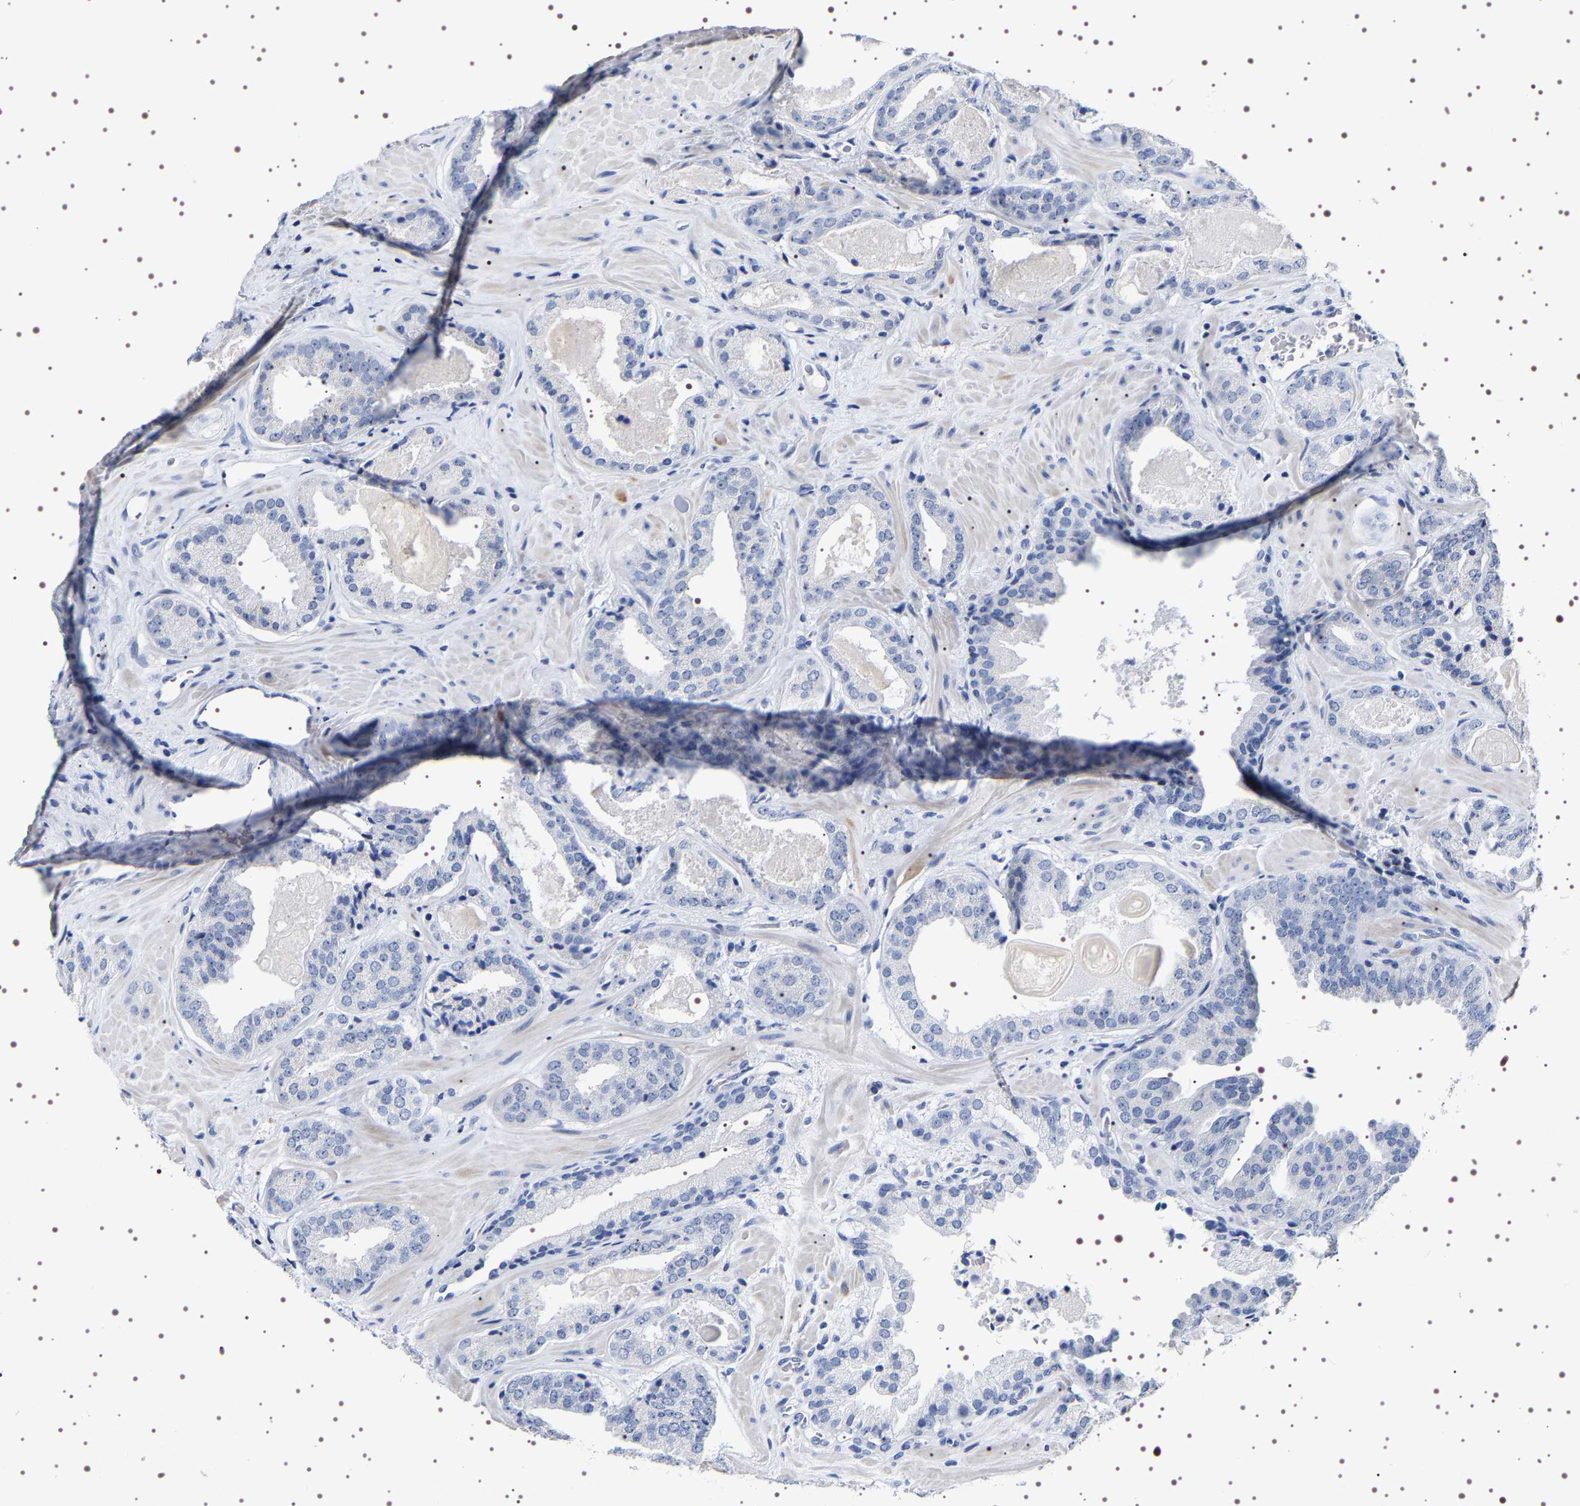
{"staining": {"intensity": "negative", "quantity": "none", "location": "none"}, "tissue": "prostate cancer", "cell_type": "Tumor cells", "image_type": "cancer", "snomed": [{"axis": "morphology", "description": "Adenocarcinoma, Low grade"}, {"axis": "topography", "description": "Prostate"}], "caption": "High power microscopy photomicrograph of an immunohistochemistry image of prostate adenocarcinoma (low-grade), revealing no significant staining in tumor cells.", "gene": "UBQLN3", "patient": {"sex": "male", "age": 71}}